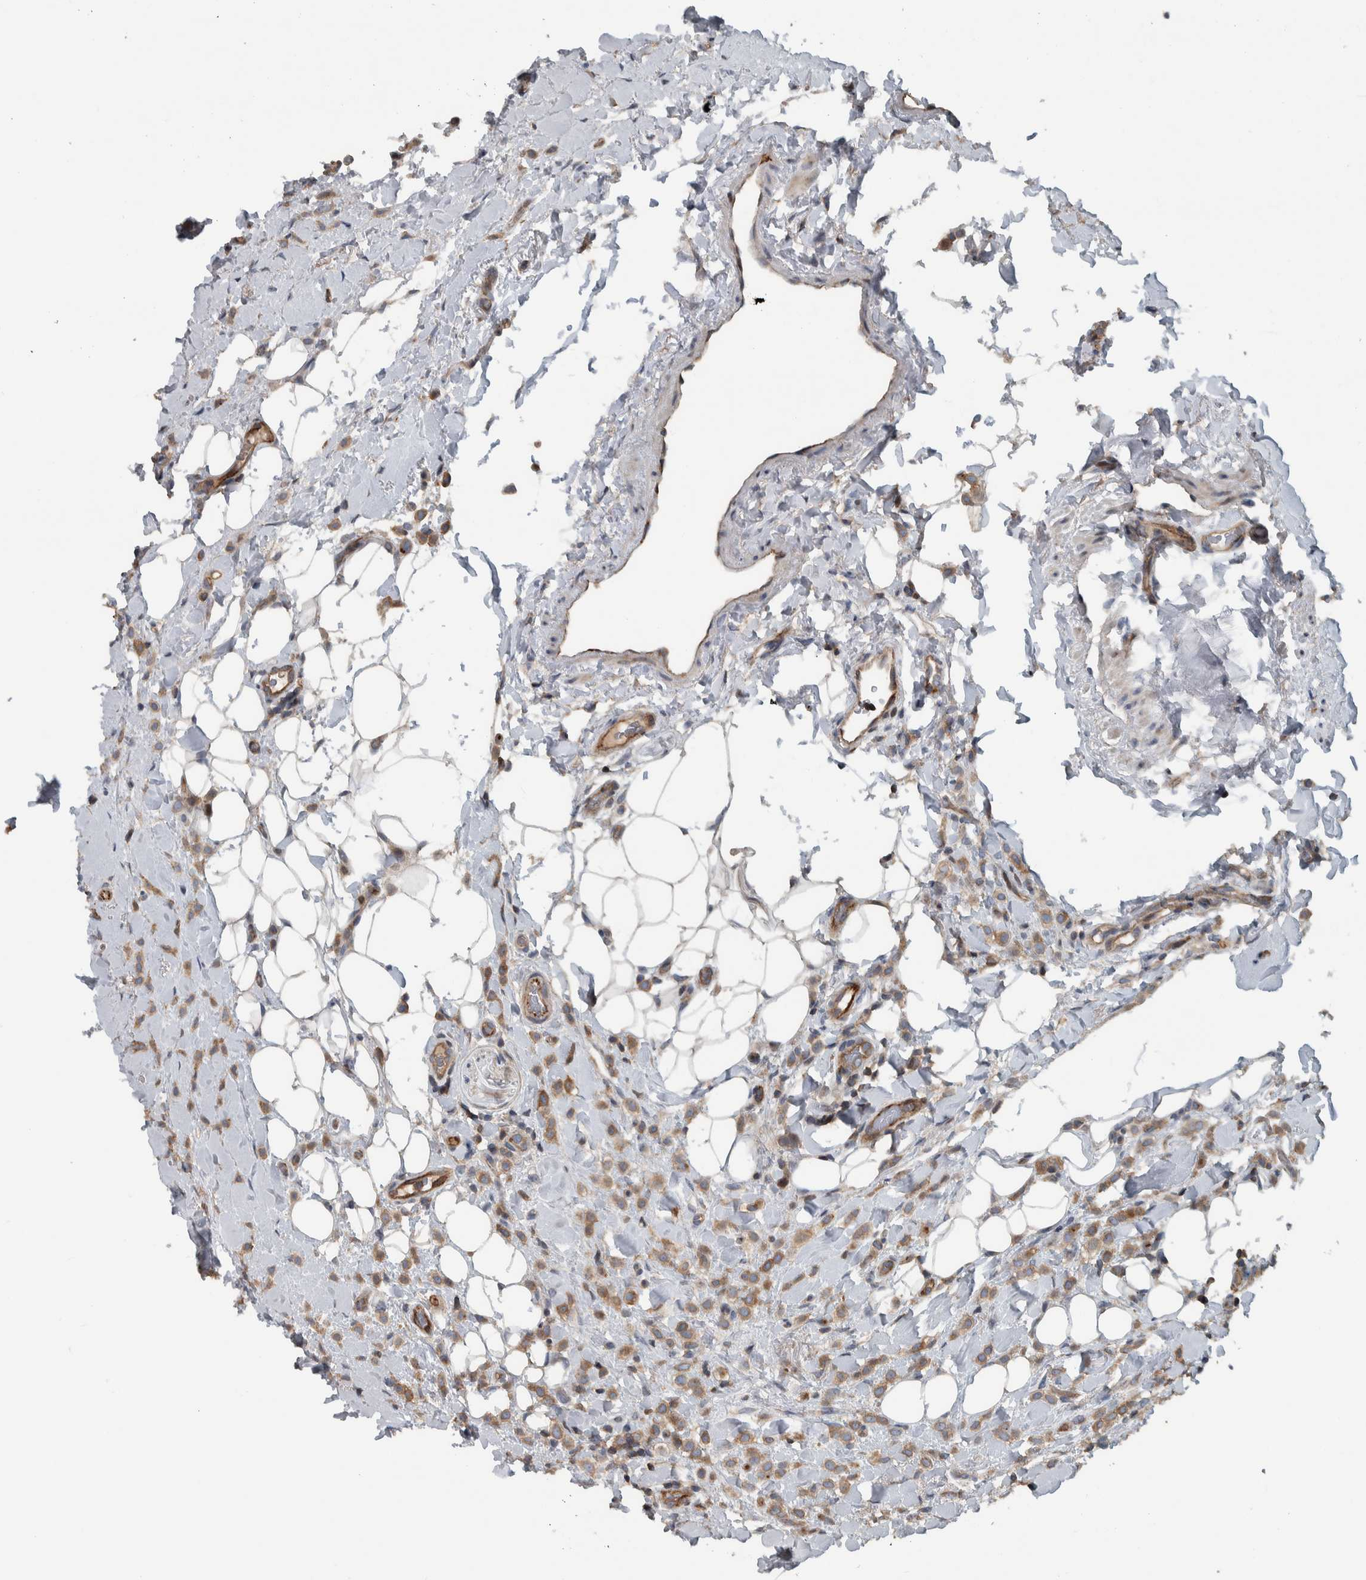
{"staining": {"intensity": "moderate", "quantity": ">75%", "location": "cytoplasmic/membranous"}, "tissue": "breast cancer", "cell_type": "Tumor cells", "image_type": "cancer", "snomed": [{"axis": "morphology", "description": "Normal tissue, NOS"}, {"axis": "morphology", "description": "Lobular carcinoma"}, {"axis": "topography", "description": "Breast"}], "caption": "The image shows immunohistochemical staining of breast cancer. There is moderate cytoplasmic/membranous staining is present in approximately >75% of tumor cells. The staining is performed using DAB (3,3'-diaminobenzidine) brown chromogen to label protein expression. The nuclei are counter-stained blue using hematoxylin.", "gene": "BAIAP2L1", "patient": {"sex": "female", "age": 50}}